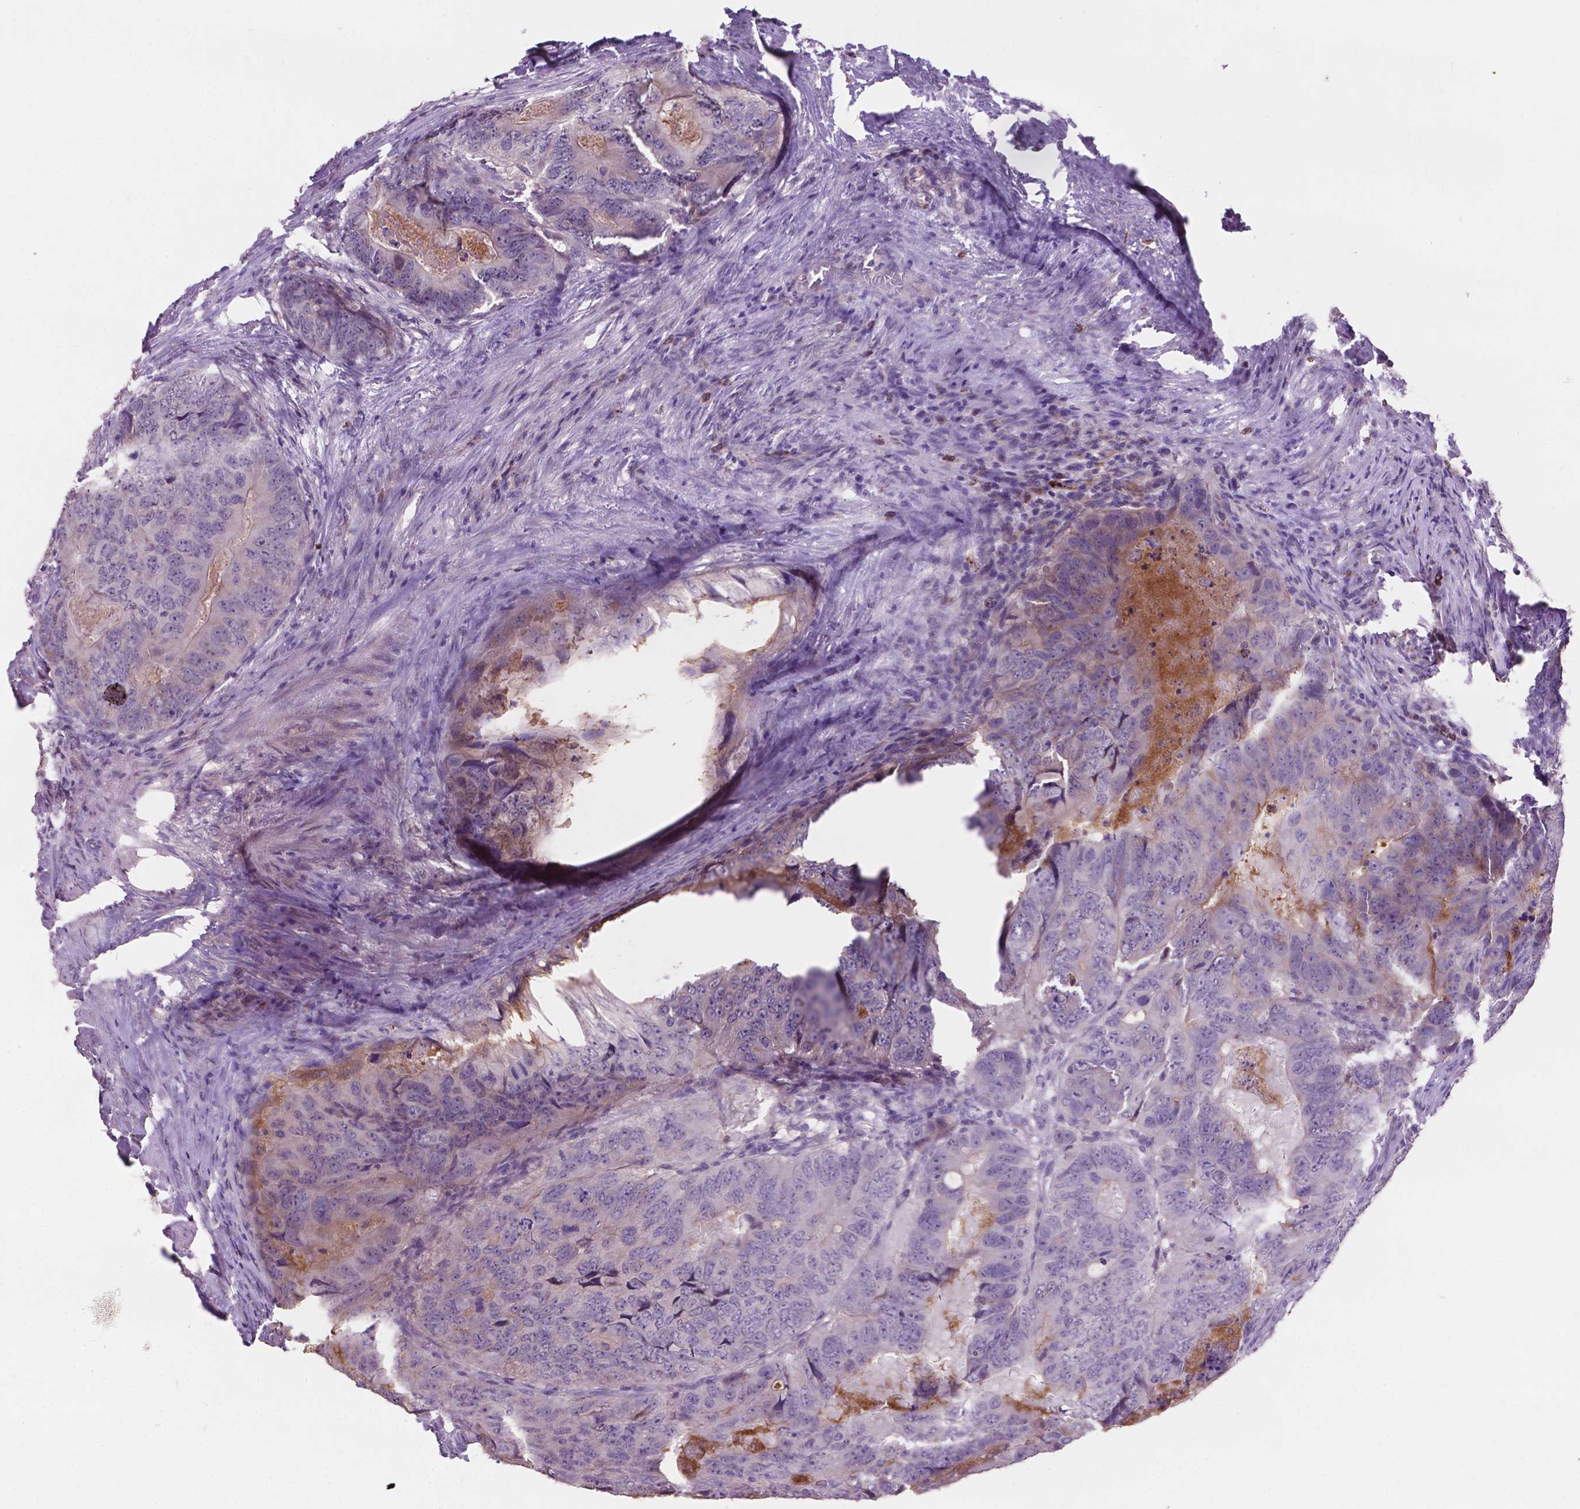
{"staining": {"intensity": "negative", "quantity": "none", "location": "none"}, "tissue": "colorectal cancer", "cell_type": "Tumor cells", "image_type": "cancer", "snomed": [{"axis": "morphology", "description": "Adenocarcinoma, NOS"}, {"axis": "topography", "description": "Colon"}], "caption": "An IHC micrograph of colorectal cancer is shown. There is no staining in tumor cells of colorectal cancer.", "gene": "PLSCR1", "patient": {"sex": "male", "age": 79}}